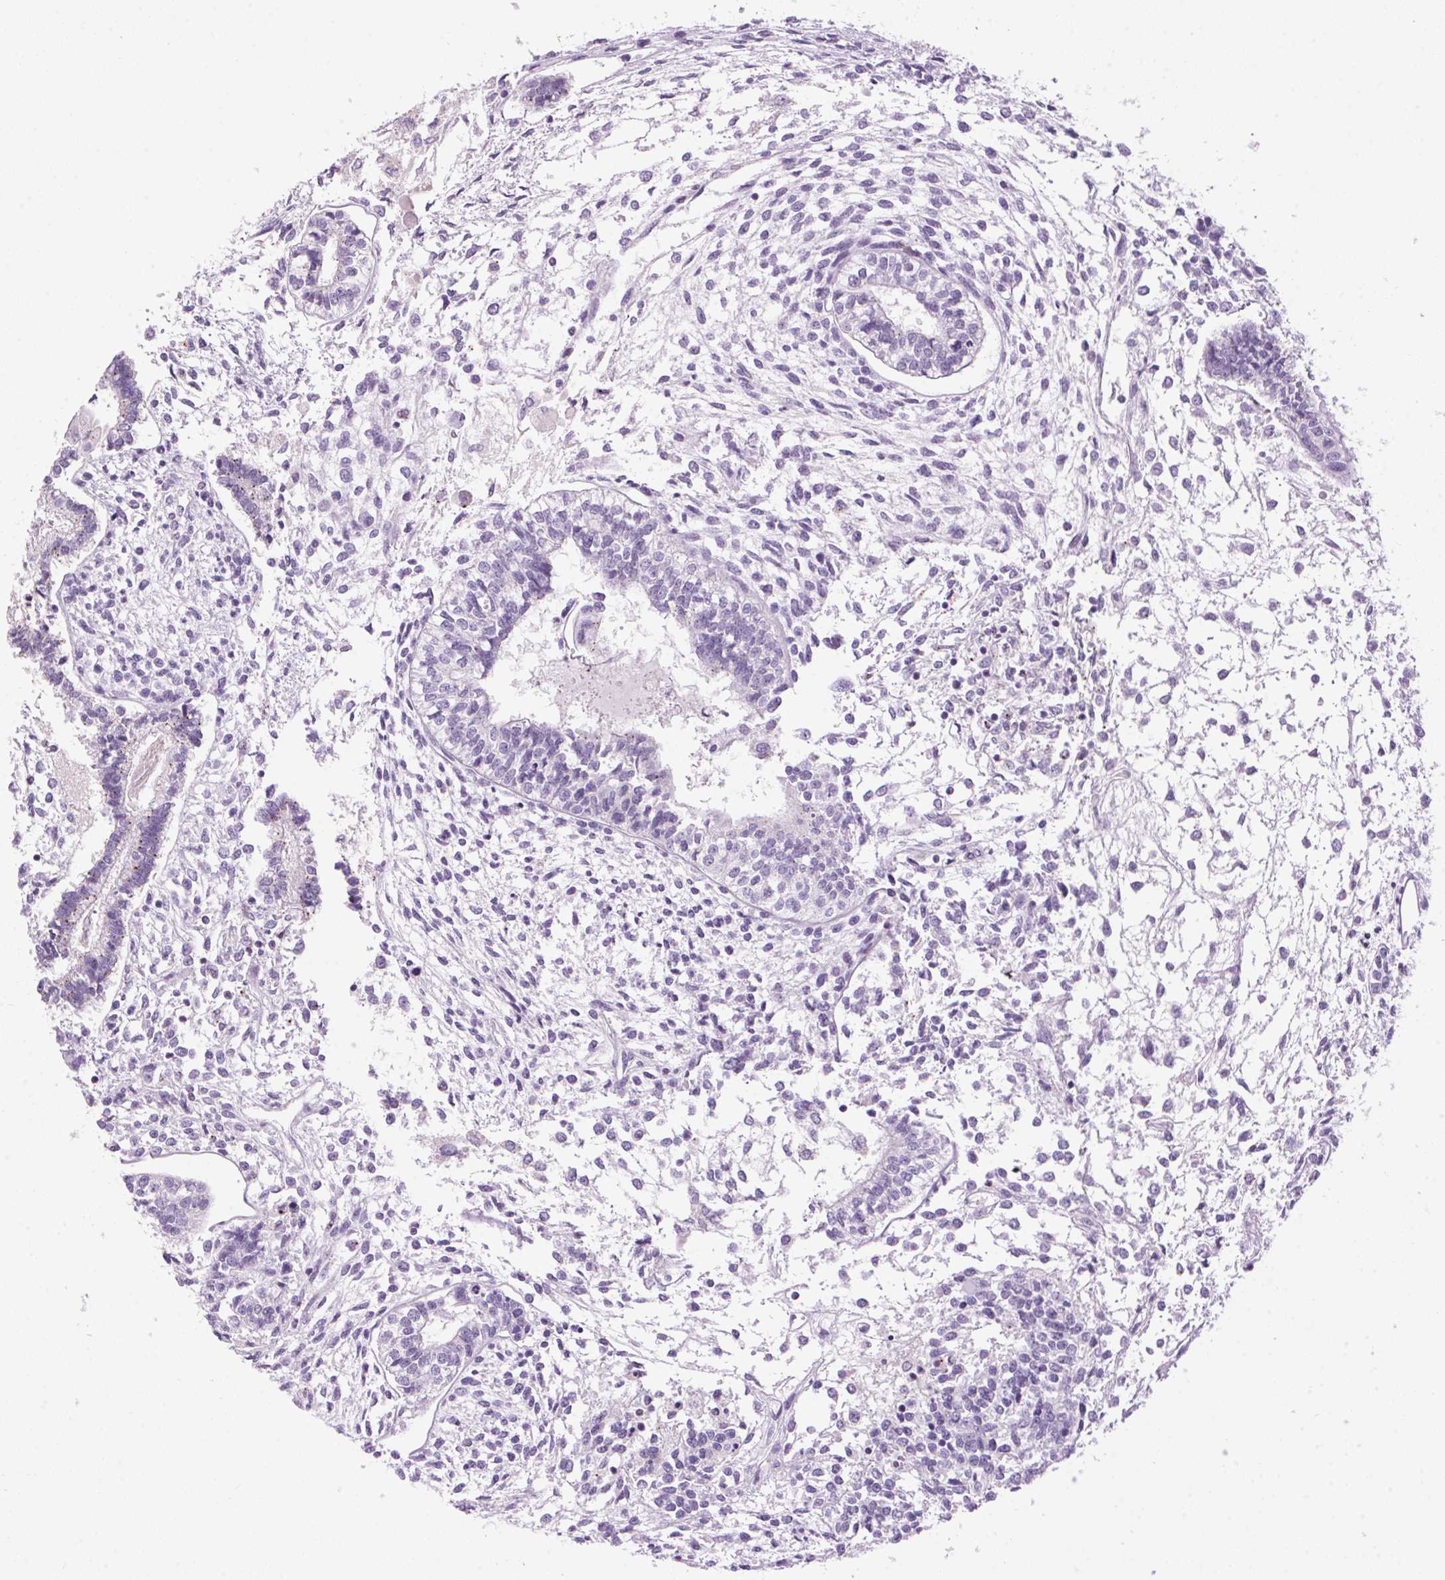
{"staining": {"intensity": "negative", "quantity": "none", "location": "none"}, "tissue": "testis cancer", "cell_type": "Tumor cells", "image_type": "cancer", "snomed": [{"axis": "morphology", "description": "Carcinoma, Embryonal, NOS"}, {"axis": "topography", "description": "Testis"}], "caption": "Immunohistochemical staining of human embryonal carcinoma (testis) displays no significant staining in tumor cells.", "gene": "TMEM88B", "patient": {"sex": "male", "age": 37}}